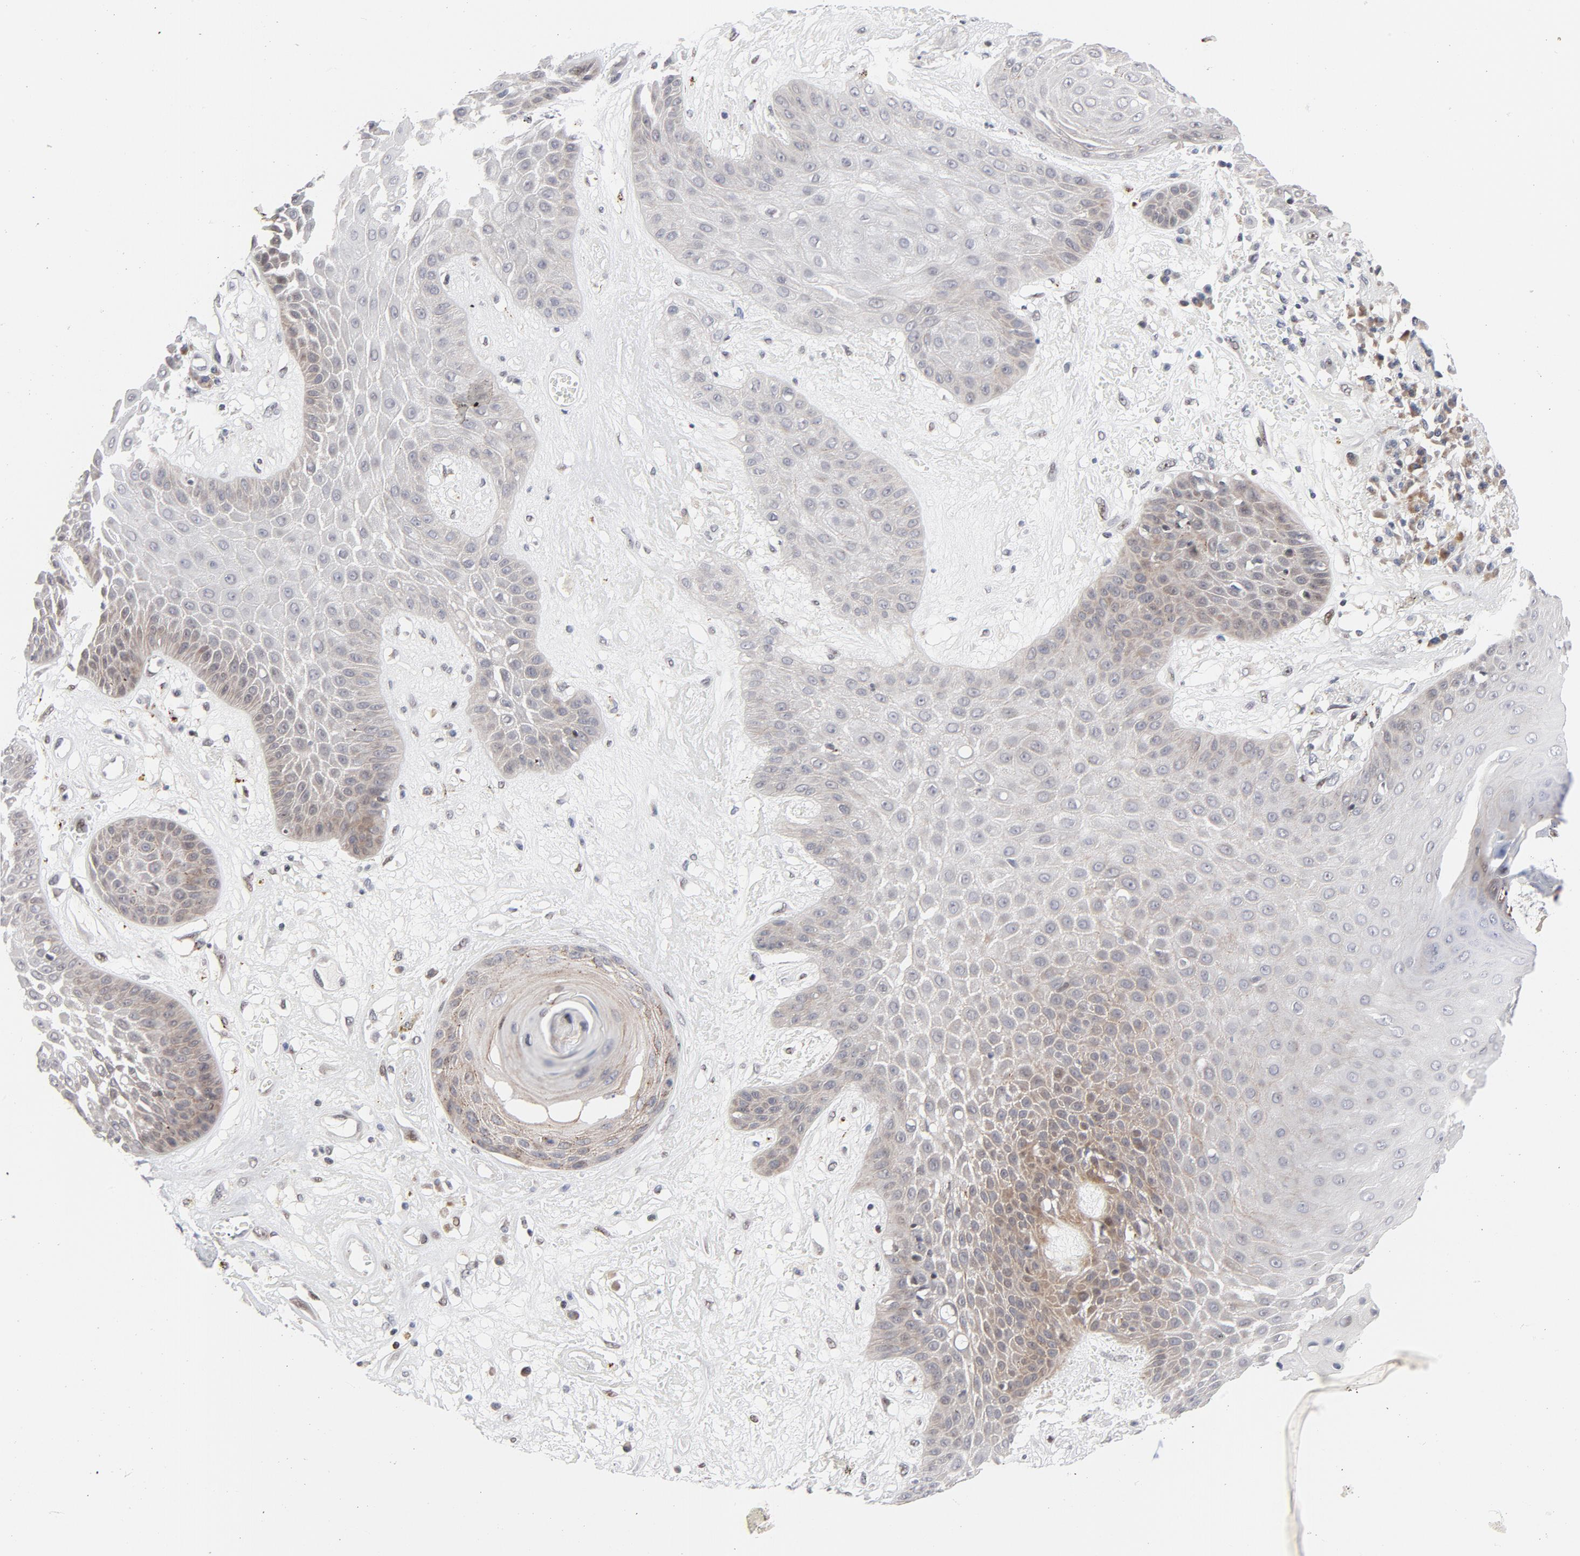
{"staining": {"intensity": "weak", "quantity": "<25%", "location": "cytoplasmic/membranous"}, "tissue": "skin cancer", "cell_type": "Tumor cells", "image_type": "cancer", "snomed": [{"axis": "morphology", "description": "Squamous cell carcinoma, NOS"}, {"axis": "topography", "description": "Skin"}], "caption": "Immunohistochemistry (IHC) of human skin cancer (squamous cell carcinoma) shows no staining in tumor cells. The staining is performed using DAB (3,3'-diaminobenzidine) brown chromogen with nuclei counter-stained in using hematoxylin.", "gene": "NFIC", "patient": {"sex": "male", "age": 65}}